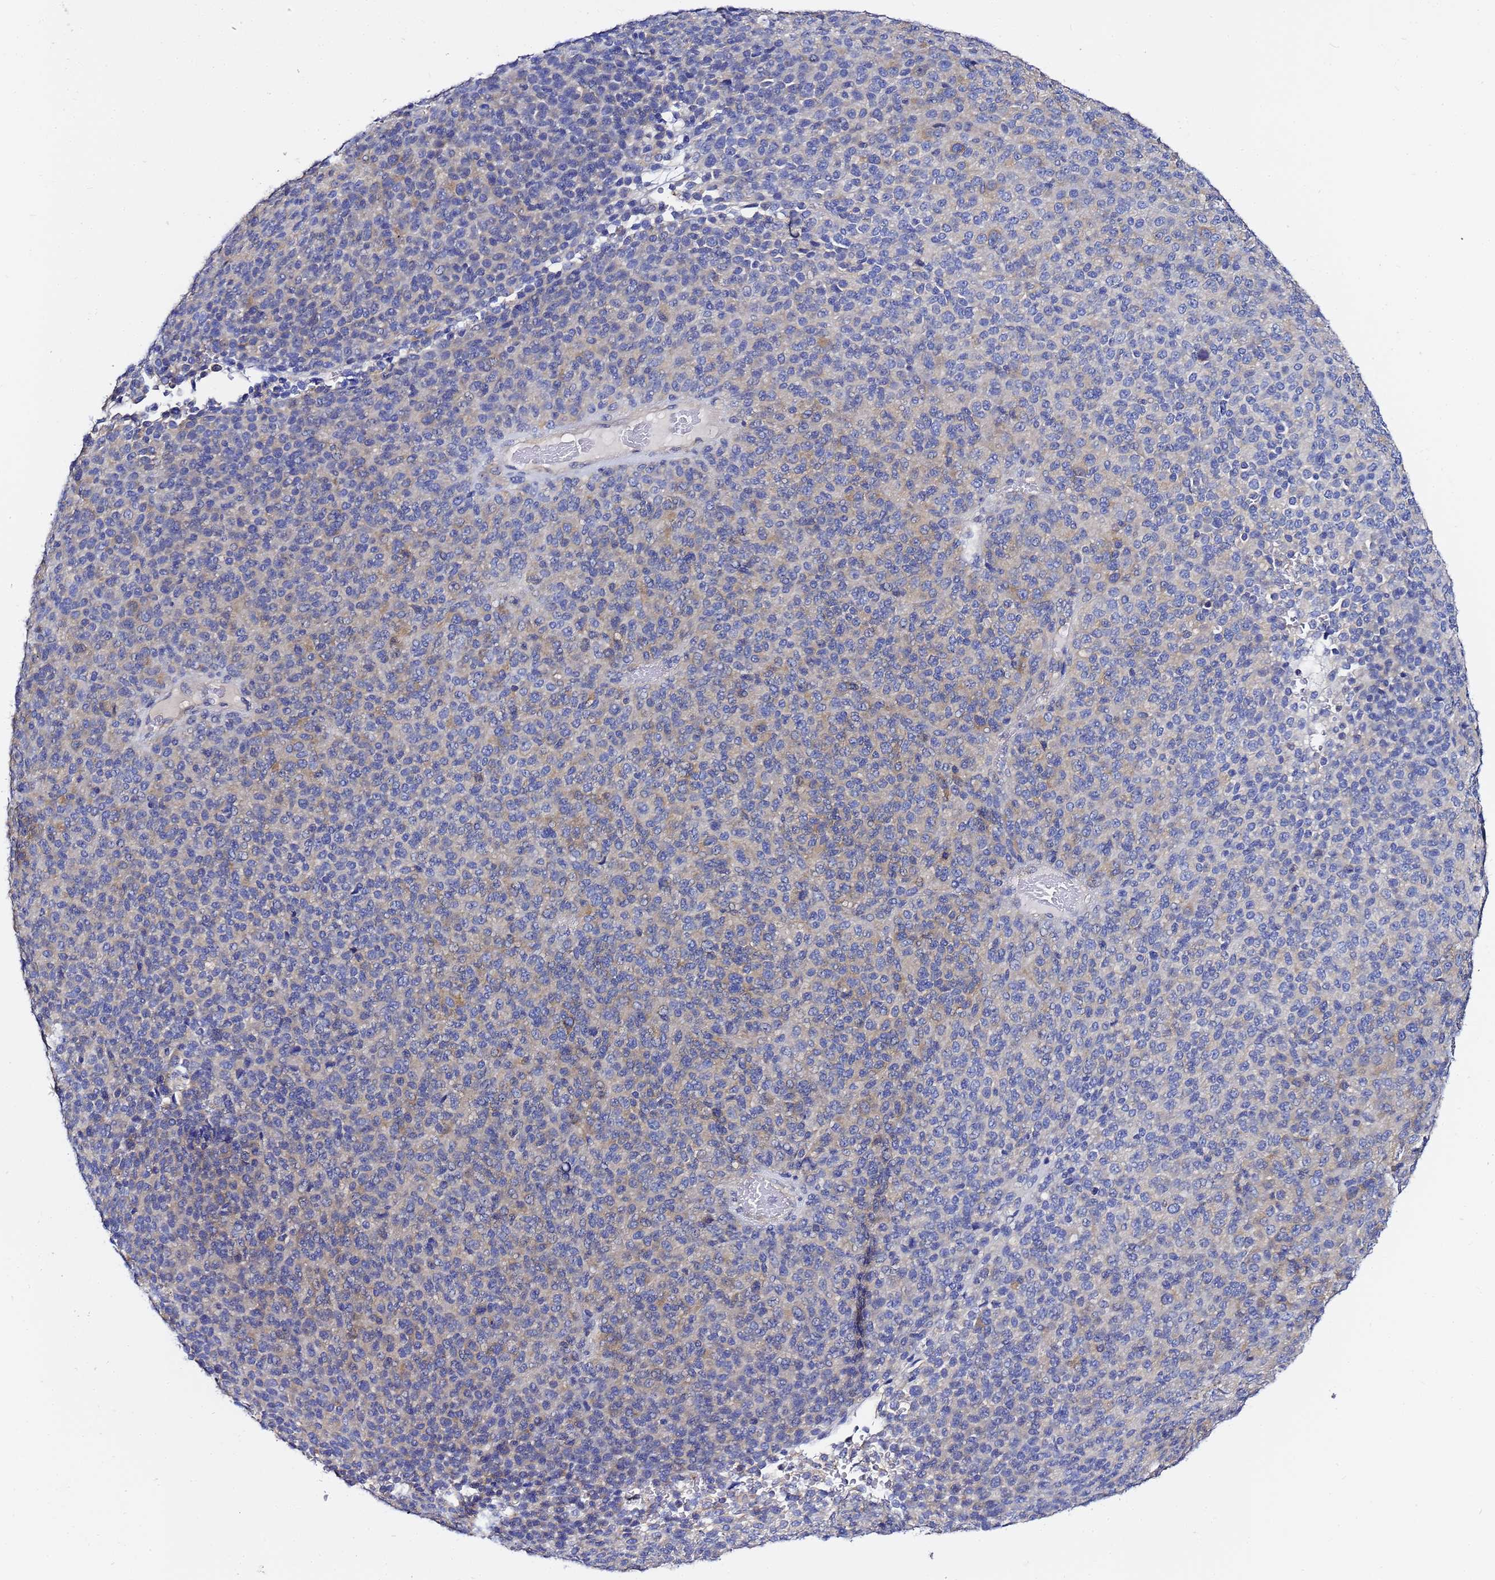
{"staining": {"intensity": "negative", "quantity": "none", "location": "none"}, "tissue": "melanoma", "cell_type": "Tumor cells", "image_type": "cancer", "snomed": [{"axis": "morphology", "description": "Malignant melanoma, Metastatic site"}, {"axis": "topography", "description": "Brain"}], "caption": "Tumor cells are negative for brown protein staining in malignant melanoma (metastatic site). The staining was performed using DAB to visualize the protein expression in brown, while the nuclei were stained in blue with hematoxylin (Magnification: 20x).", "gene": "LENG1", "patient": {"sex": "female", "age": 56}}